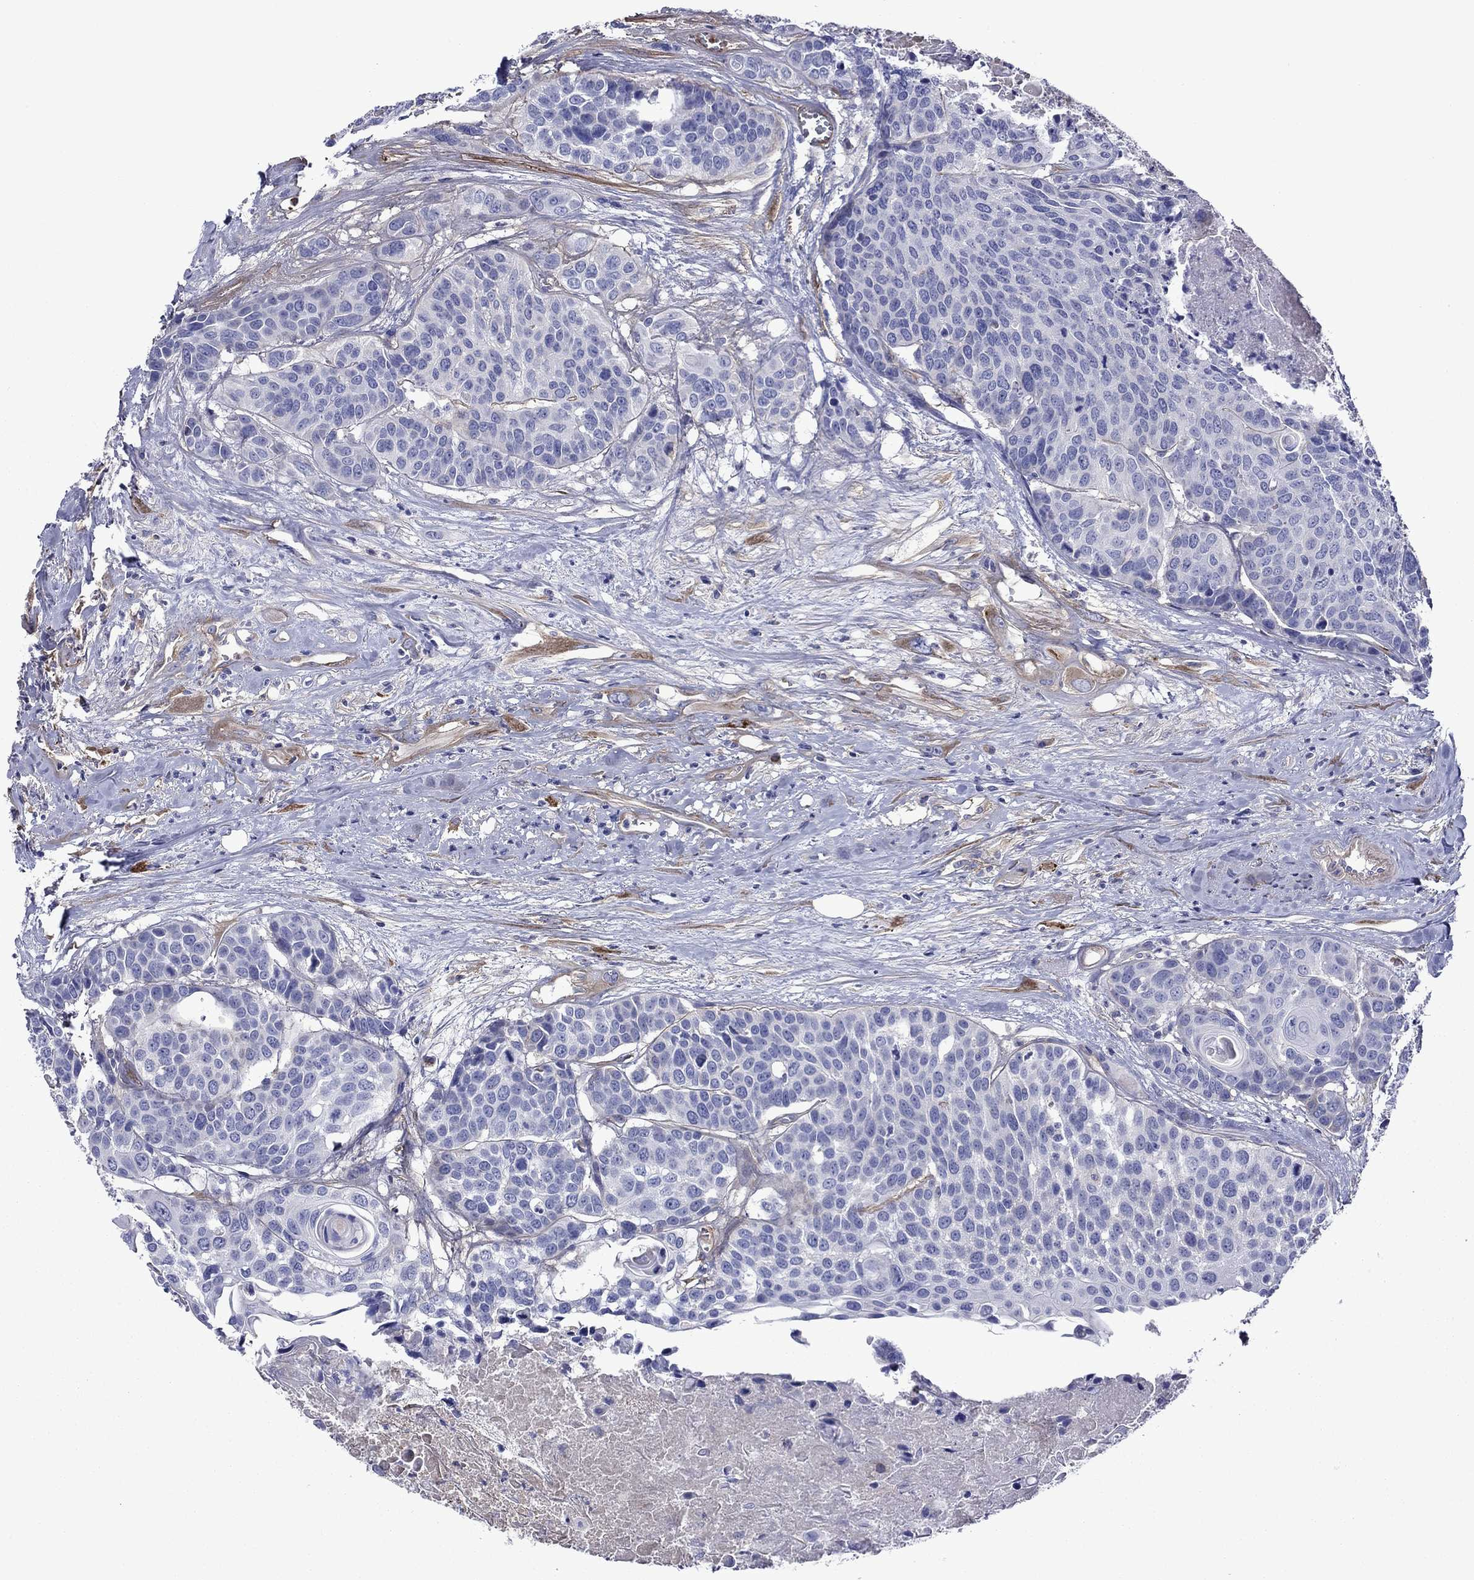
{"staining": {"intensity": "negative", "quantity": "none", "location": "none"}, "tissue": "head and neck cancer", "cell_type": "Tumor cells", "image_type": "cancer", "snomed": [{"axis": "morphology", "description": "Squamous cell carcinoma, NOS"}, {"axis": "topography", "description": "Oral tissue"}, {"axis": "topography", "description": "Head-Neck"}], "caption": "An image of head and neck cancer (squamous cell carcinoma) stained for a protein exhibits no brown staining in tumor cells.", "gene": "HSPG2", "patient": {"sex": "male", "age": 56}}